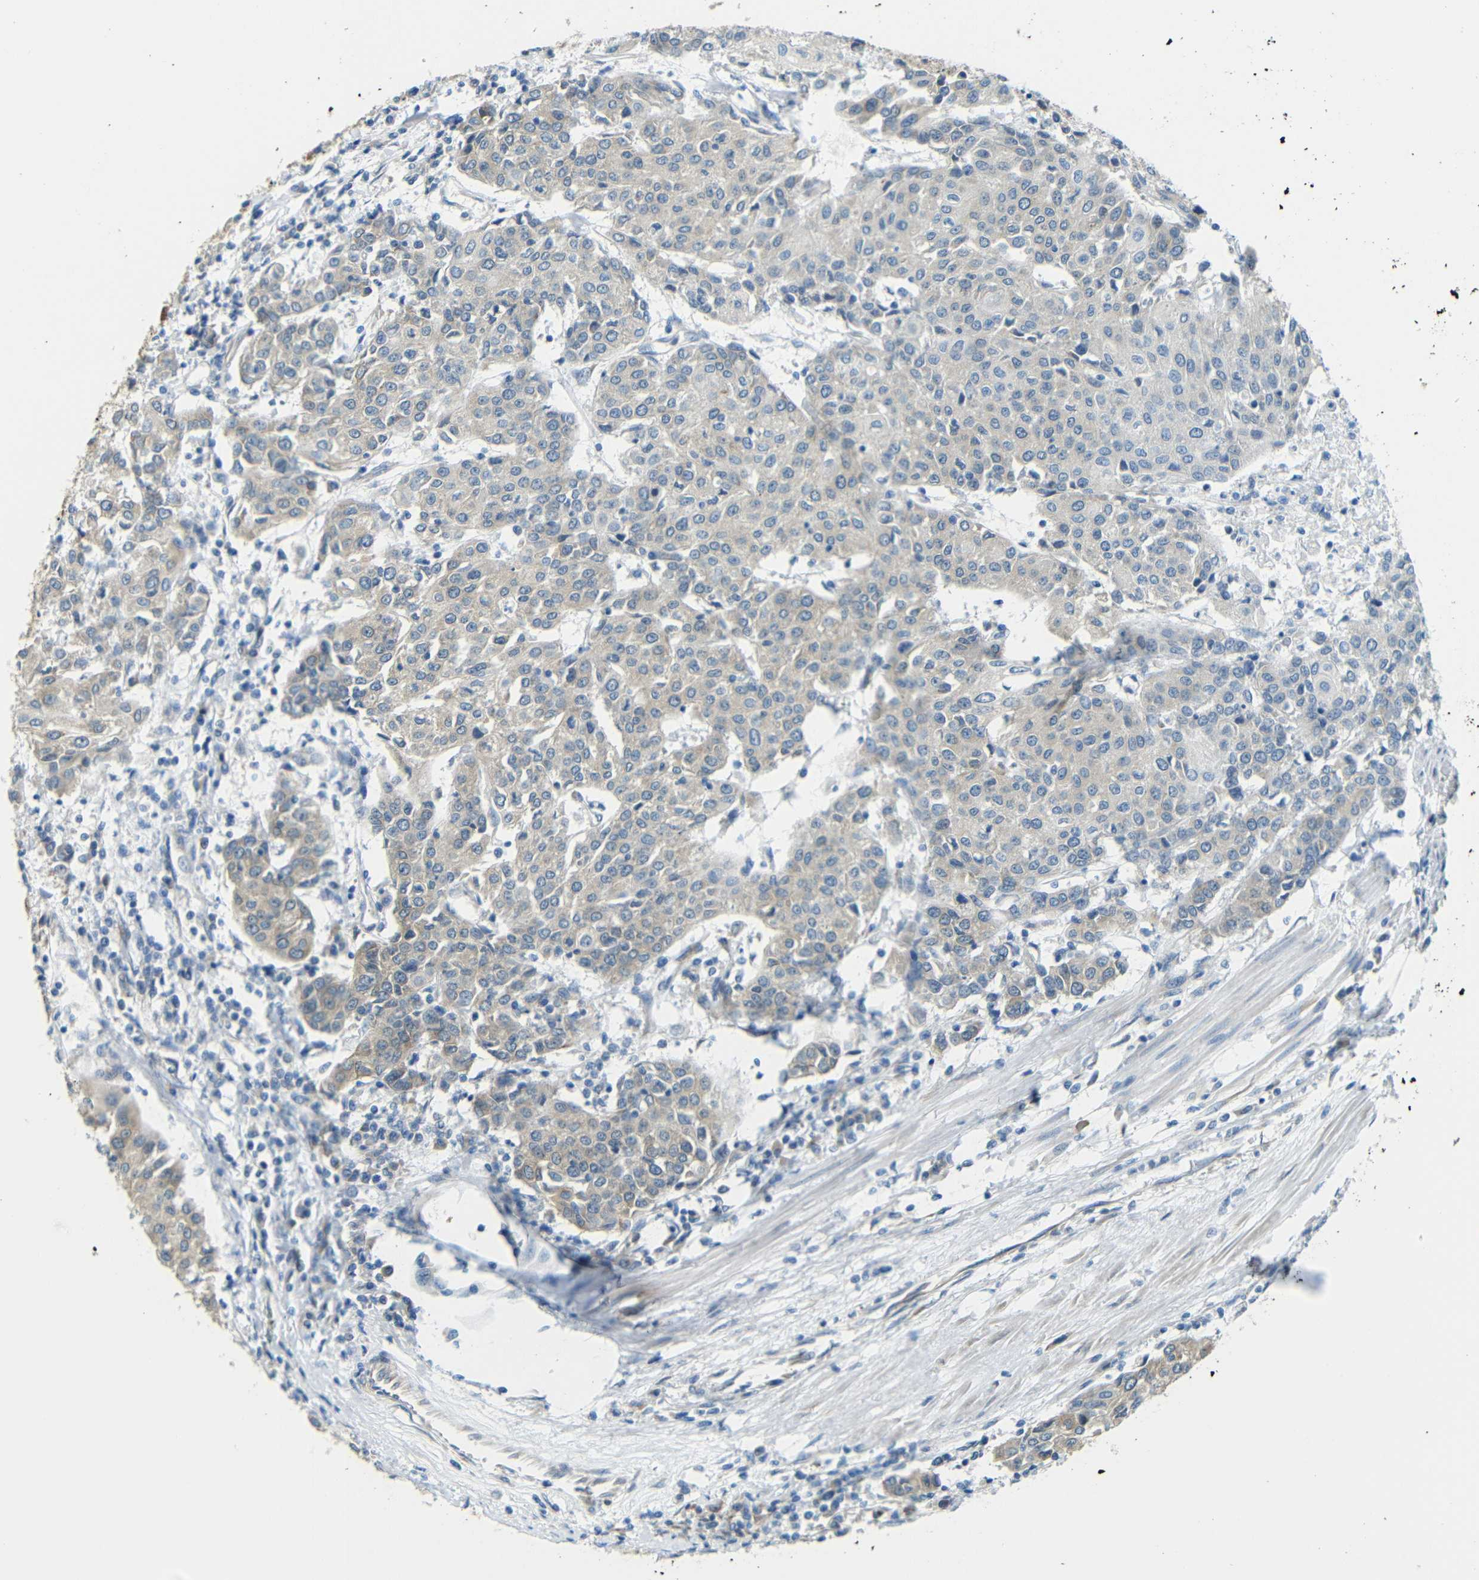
{"staining": {"intensity": "weak", "quantity": "25%-75%", "location": "cytoplasmic/membranous"}, "tissue": "urothelial cancer", "cell_type": "Tumor cells", "image_type": "cancer", "snomed": [{"axis": "morphology", "description": "Urothelial carcinoma, High grade"}, {"axis": "topography", "description": "Urinary bladder"}], "caption": "Weak cytoplasmic/membranous staining for a protein is present in approximately 25%-75% of tumor cells of urothelial cancer using immunohistochemistry.", "gene": "VAPB", "patient": {"sex": "female", "age": 85}}